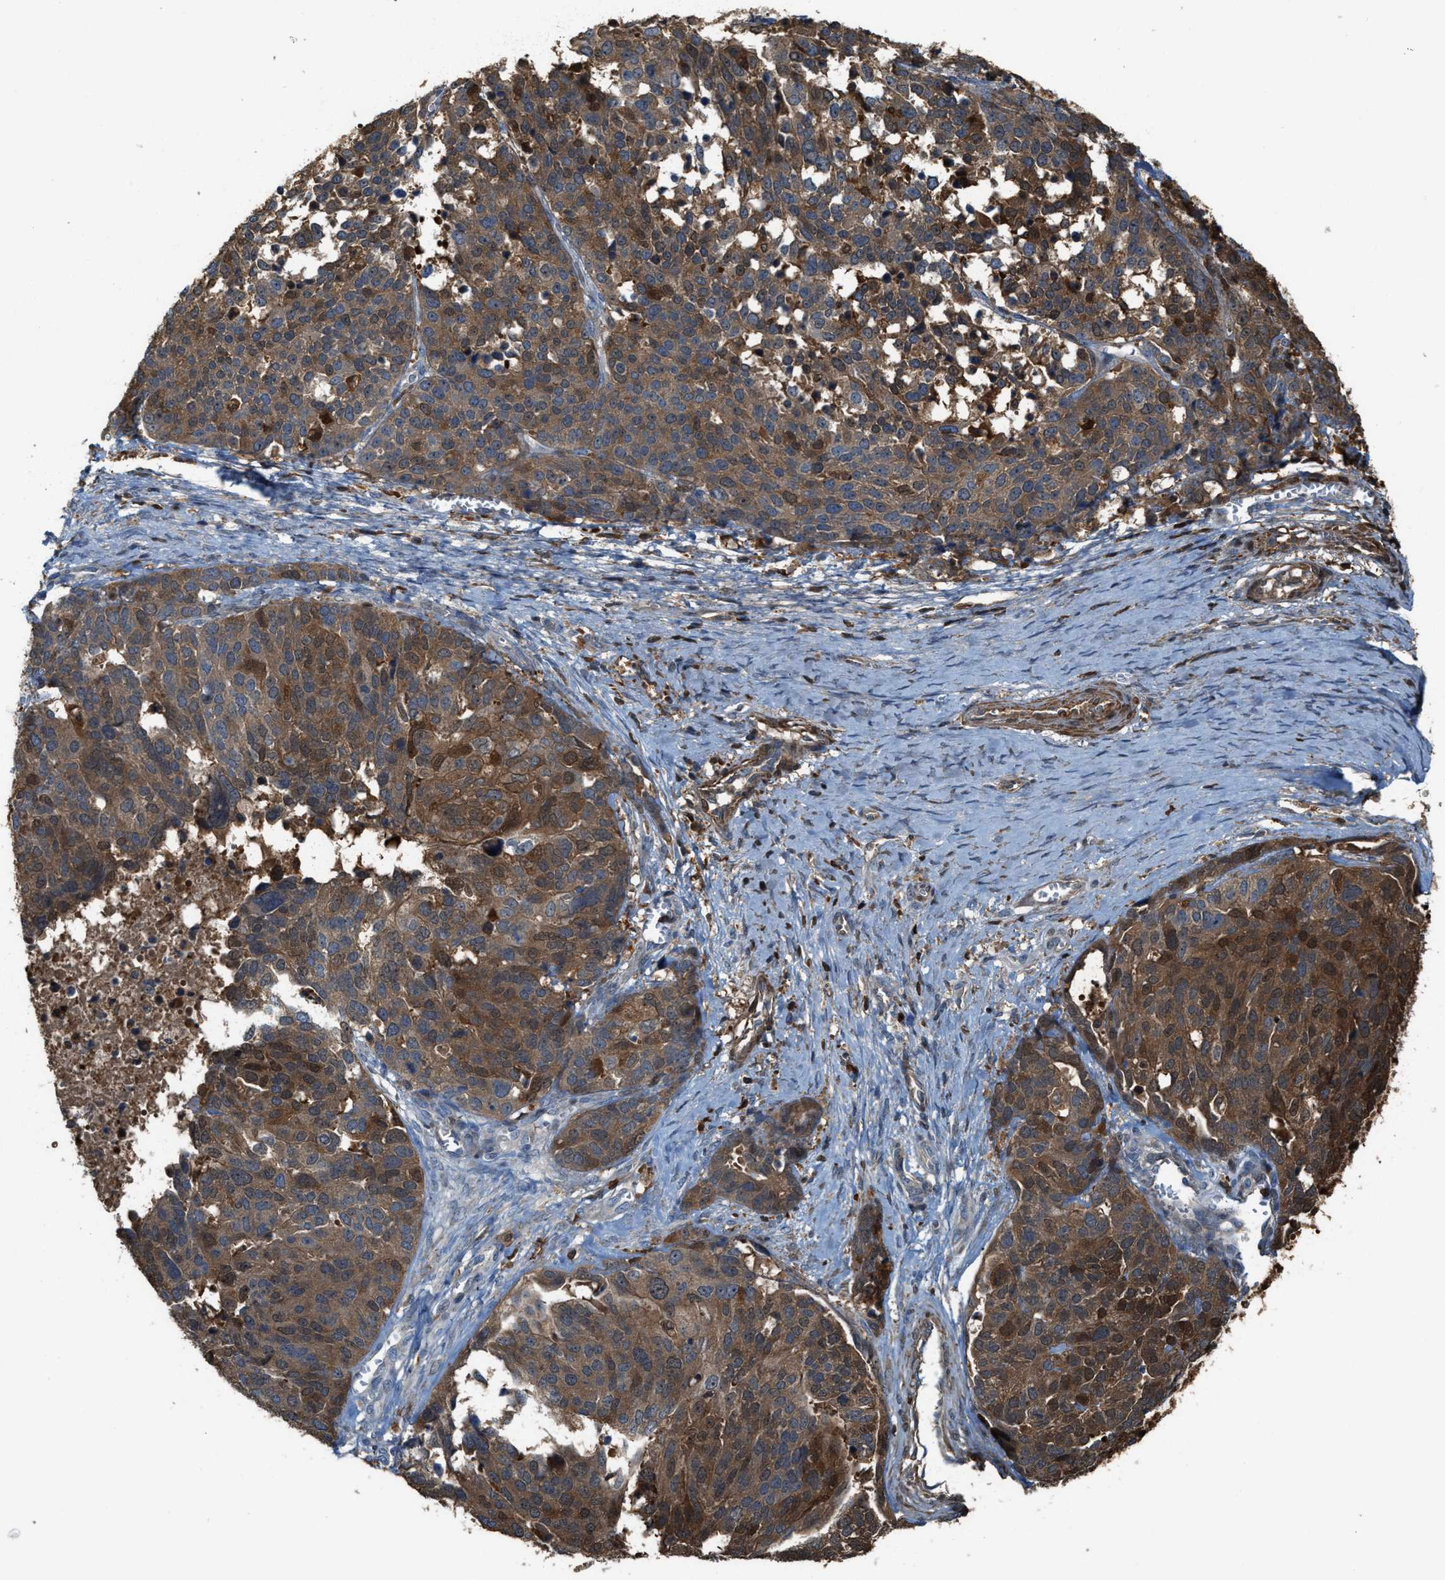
{"staining": {"intensity": "moderate", "quantity": ">75%", "location": "cytoplasmic/membranous"}, "tissue": "ovarian cancer", "cell_type": "Tumor cells", "image_type": "cancer", "snomed": [{"axis": "morphology", "description": "Cystadenocarcinoma, serous, NOS"}, {"axis": "topography", "description": "Ovary"}], "caption": "IHC staining of ovarian cancer (serous cystadenocarcinoma), which reveals medium levels of moderate cytoplasmic/membranous expression in approximately >75% of tumor cells indicating moderate cytoplasmic/membranous protein positivity. The staining was performed using DAB (3,3'-diaminobenzidine) (brown) for protein detection and nuclei were counterstained in hematoxylin (blue).", "gene": "SERPINB5", "patient": {"sex": "female", "age": 44}}